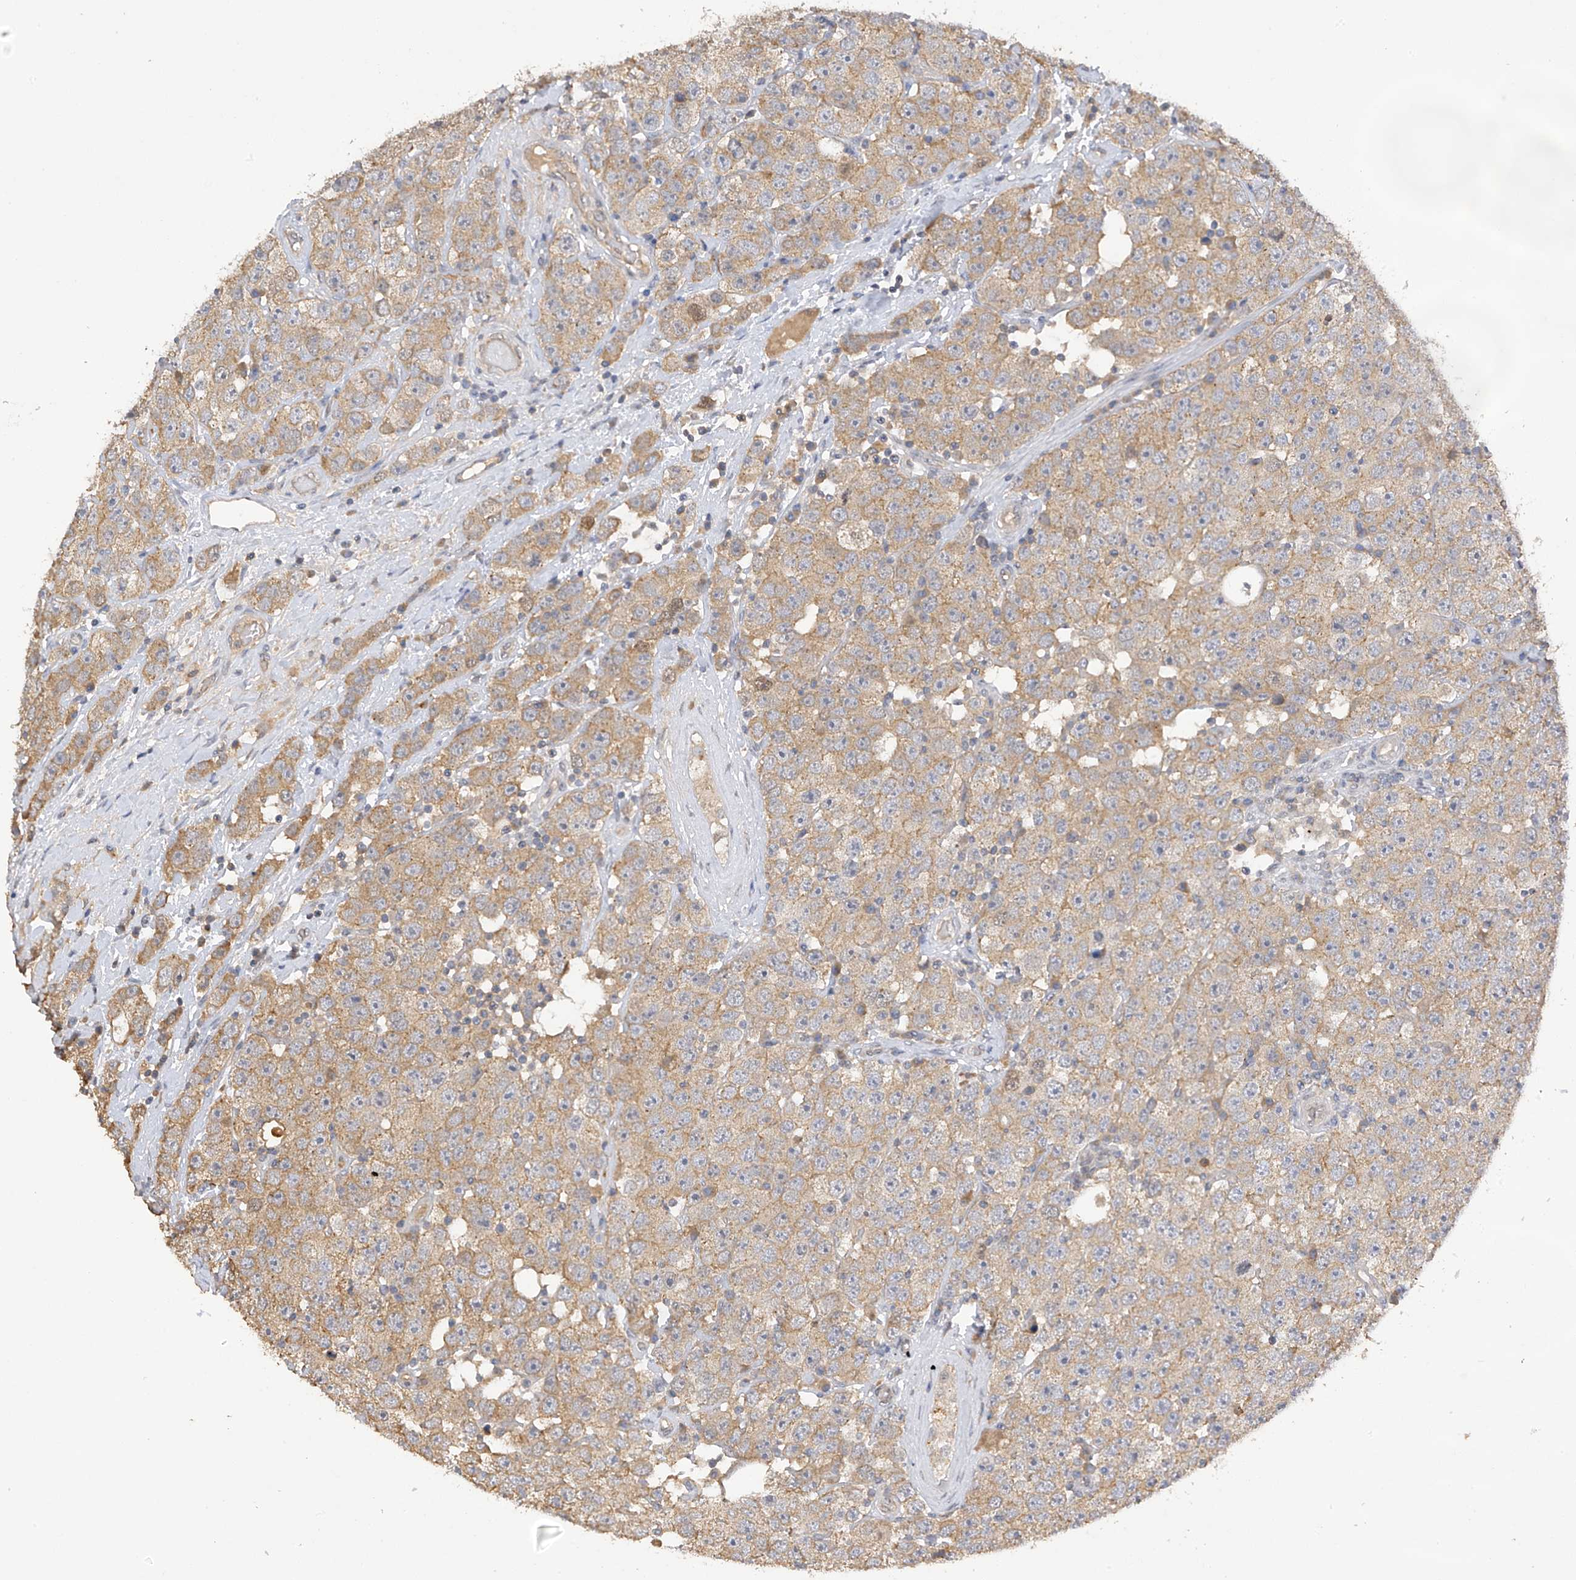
{"staining": {"intensity": "moderate", "quantity": ">75%", "location": "cytoplasmic/membranous"}, "tissue": "testis cancer", "cell_type": "Tumor cells", "image_type": "cancer", "snomed": [{"axis": "morphology", "description": "Seminoma, NOS"}, {"axis": "topography", "description": "Testis"}], "caption": "IHC micrograph of neoplastic tissue: human testis seminoma stained using IHC displays medium levels of moderate protein expression localized specifically in the cytoplasmic/membranous of tumor cells, appearing as a cytoplasmic/membranous brown color.", "gene": "REC8", "patient": {"sex": "male", "age": 28}}